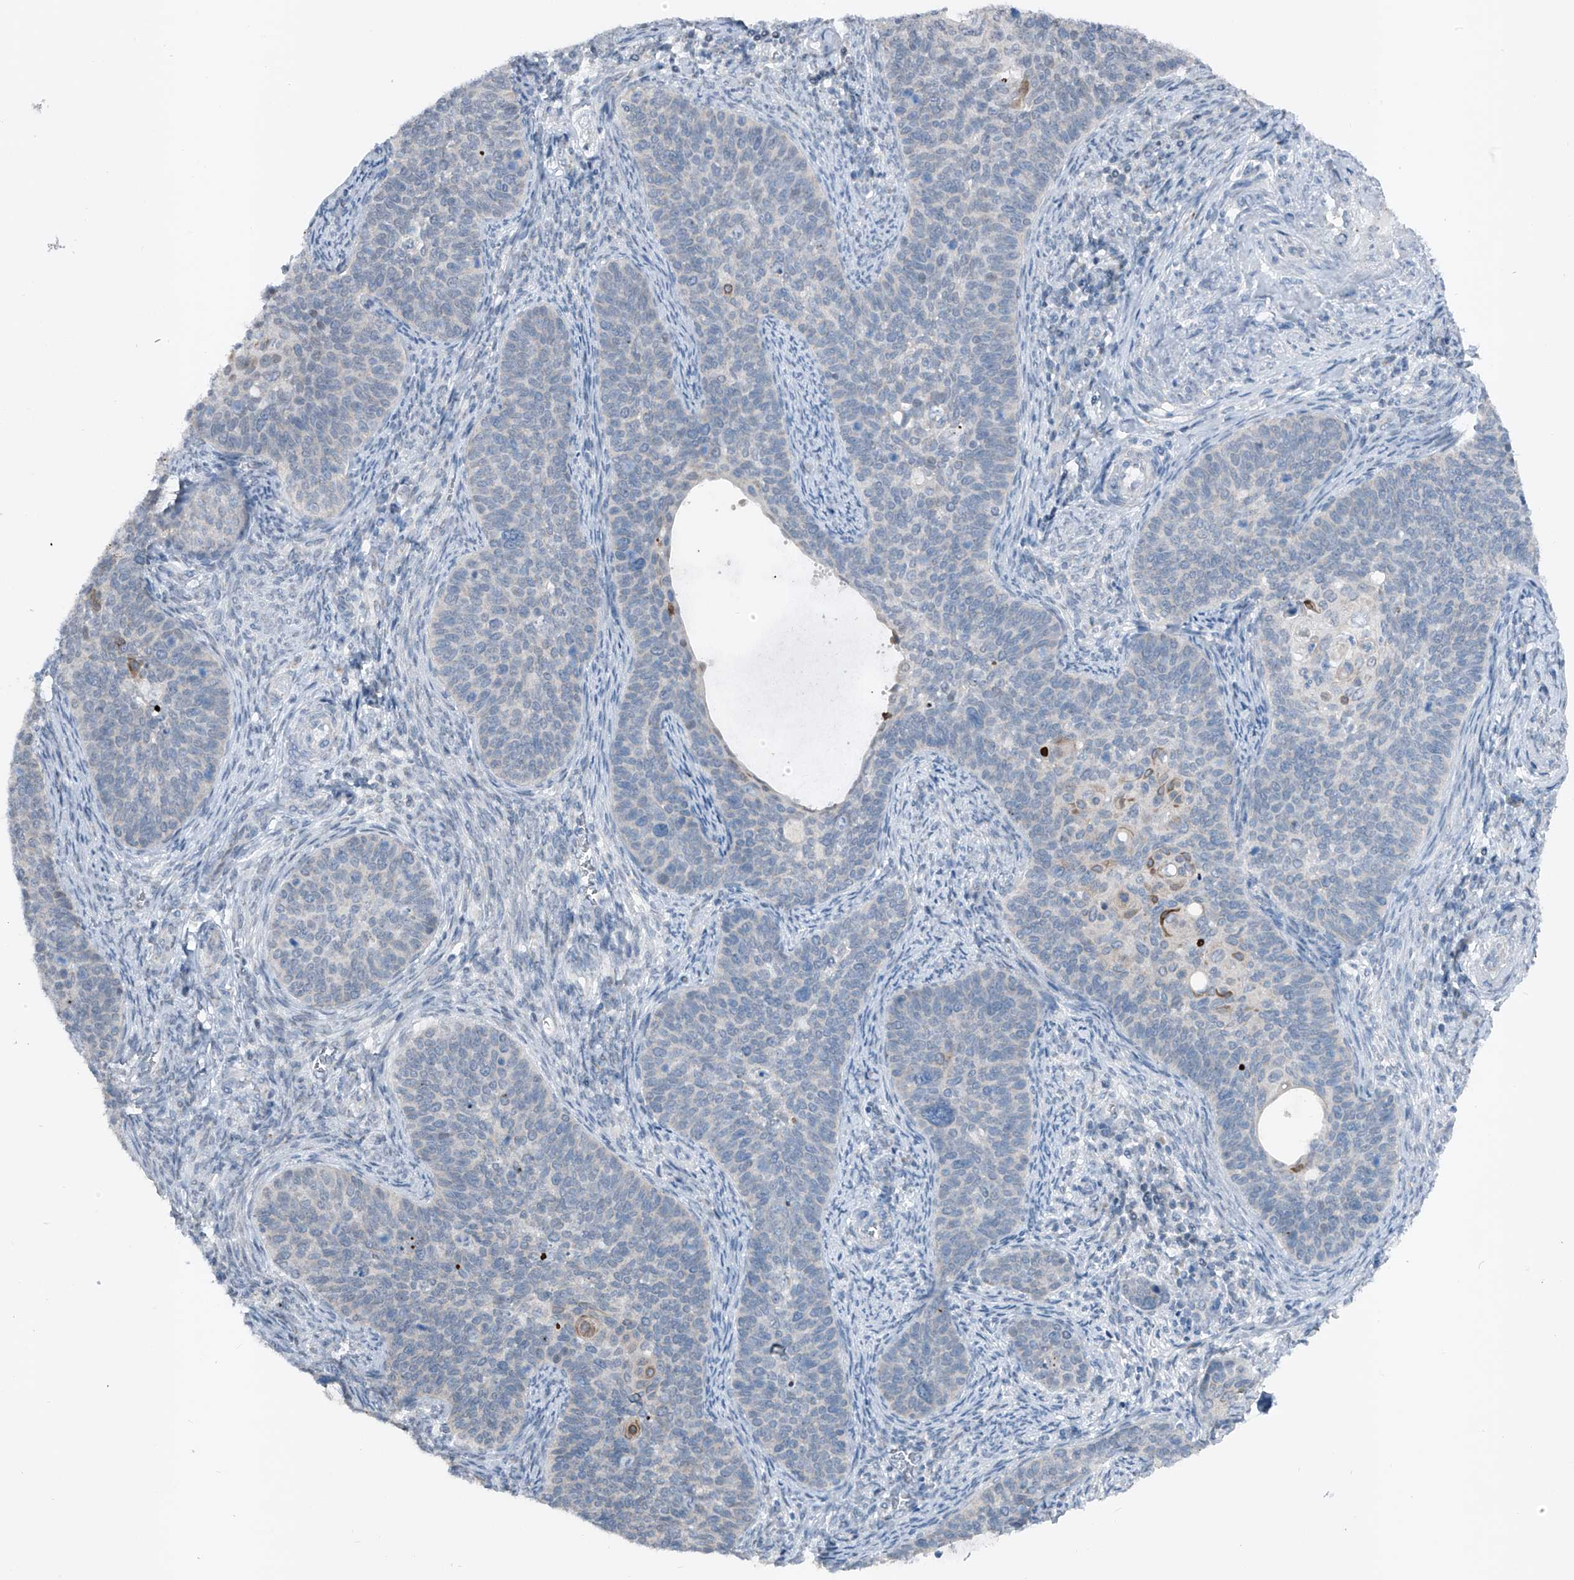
{"staining": {"intensity": "negative", "quantity": "none", "location": "none"}, "tissue": "cervical cancer", "cell_type": "Tumor cells", "image_type": "cancer", "snomed": [{"axis": "morphology", "description": "Squamous cell carcinoma, NOS"}, {"axis": "topography", "description": "Cervix"}], "caption": "Tumor cells show no significant protein expression in cervical squamous cell carcinoma. (Brightfield microscopy of DAB immunohistochemistry at high magnification).", "gene": "DYRK1B", "patient": {"sex": "female", "age": 33}}